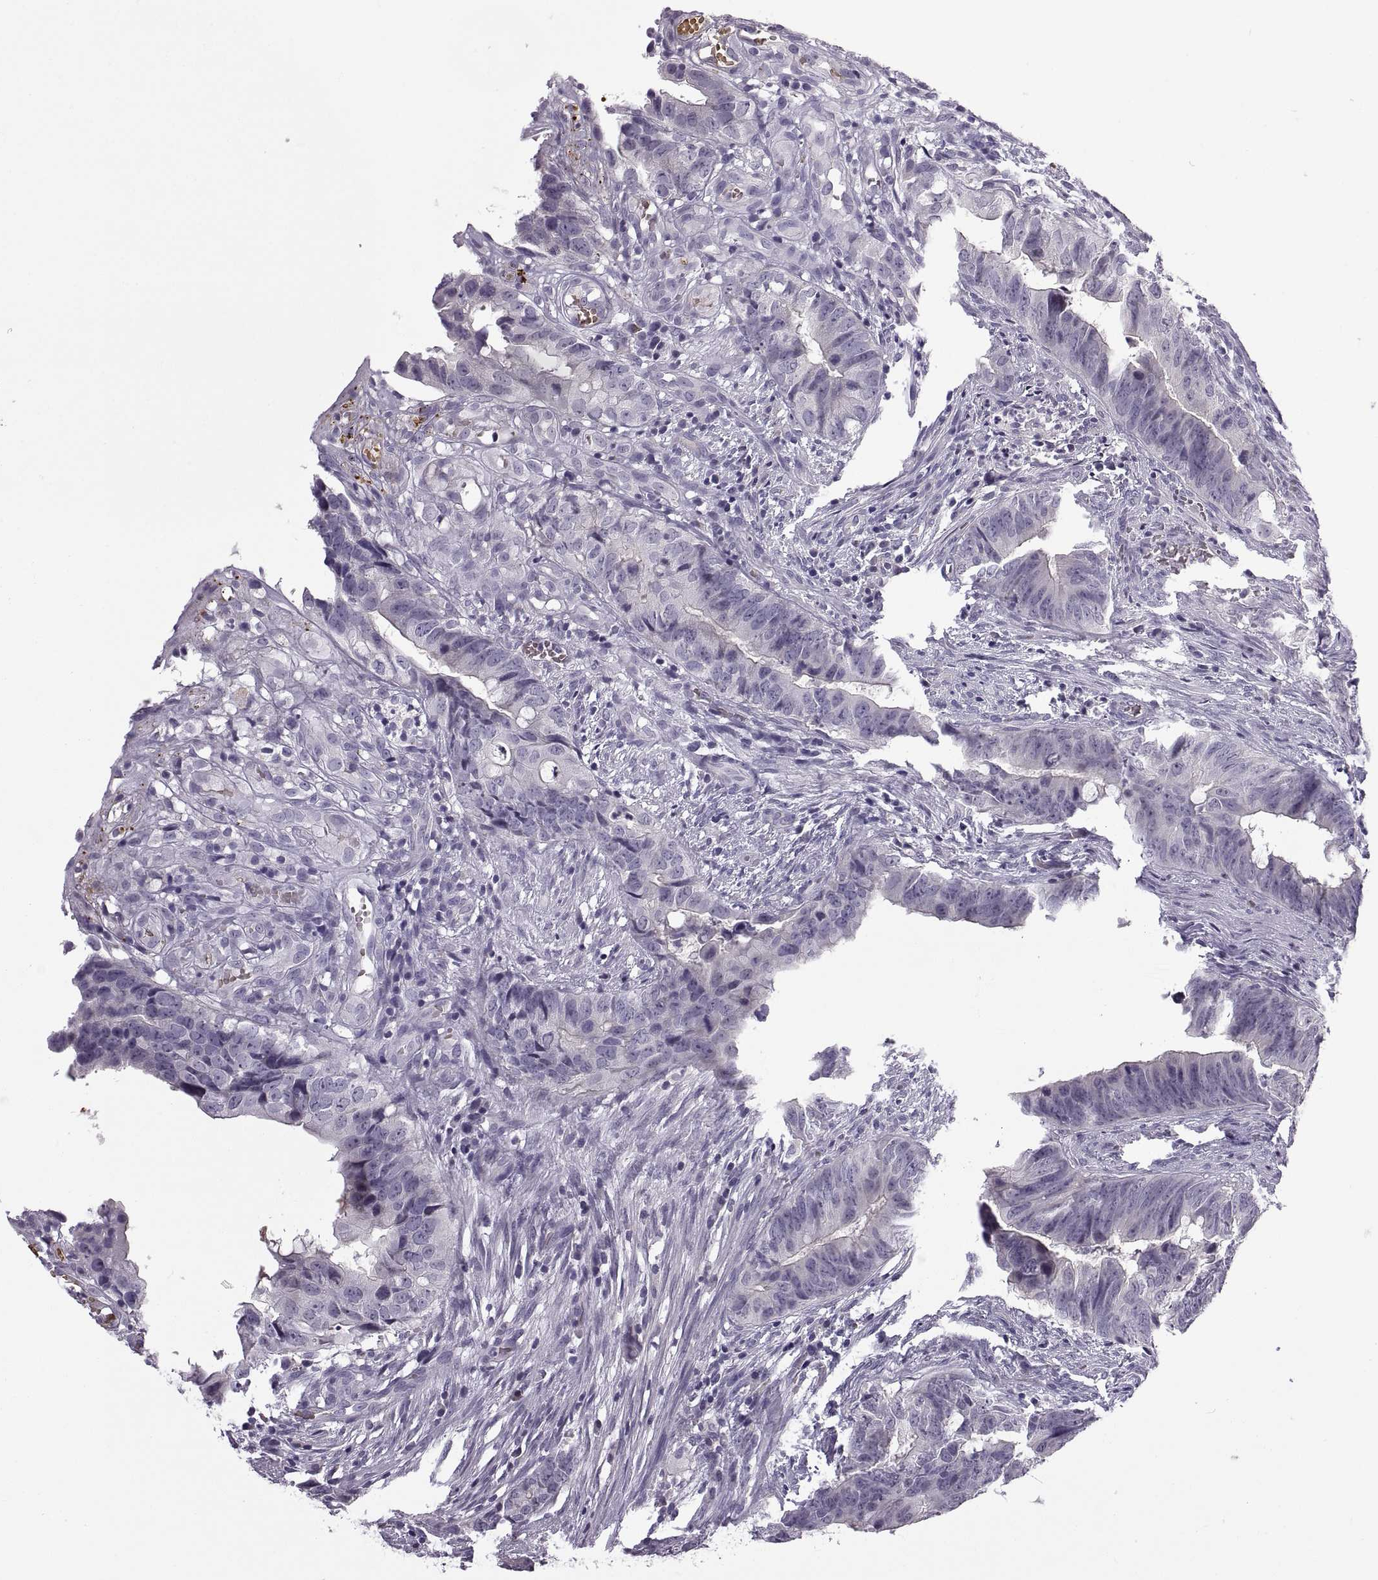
{"staining": {"intensity": "negative", "quantity": "none", "location": "none"}, "tissue": "colorectal cancer", "cell_type": "Tumor cells", "image_type": "cancer", "snomed": [{"axis": "morphology", "description": "Adenocarcinoma, NOS"}, {"axis": "topography", "description": "Colon"}], "caption": "High magnification brightfield microscopy of colorectal cancer (adenocarcinoma) stained with DAB (3,3'-diaminobenzidine) (brown) and counterstained with hematoxylin (blue): tumor cells show no significant expression.", "gene": "MEIOC", "patient": {"sex": "female", "age": 82}}